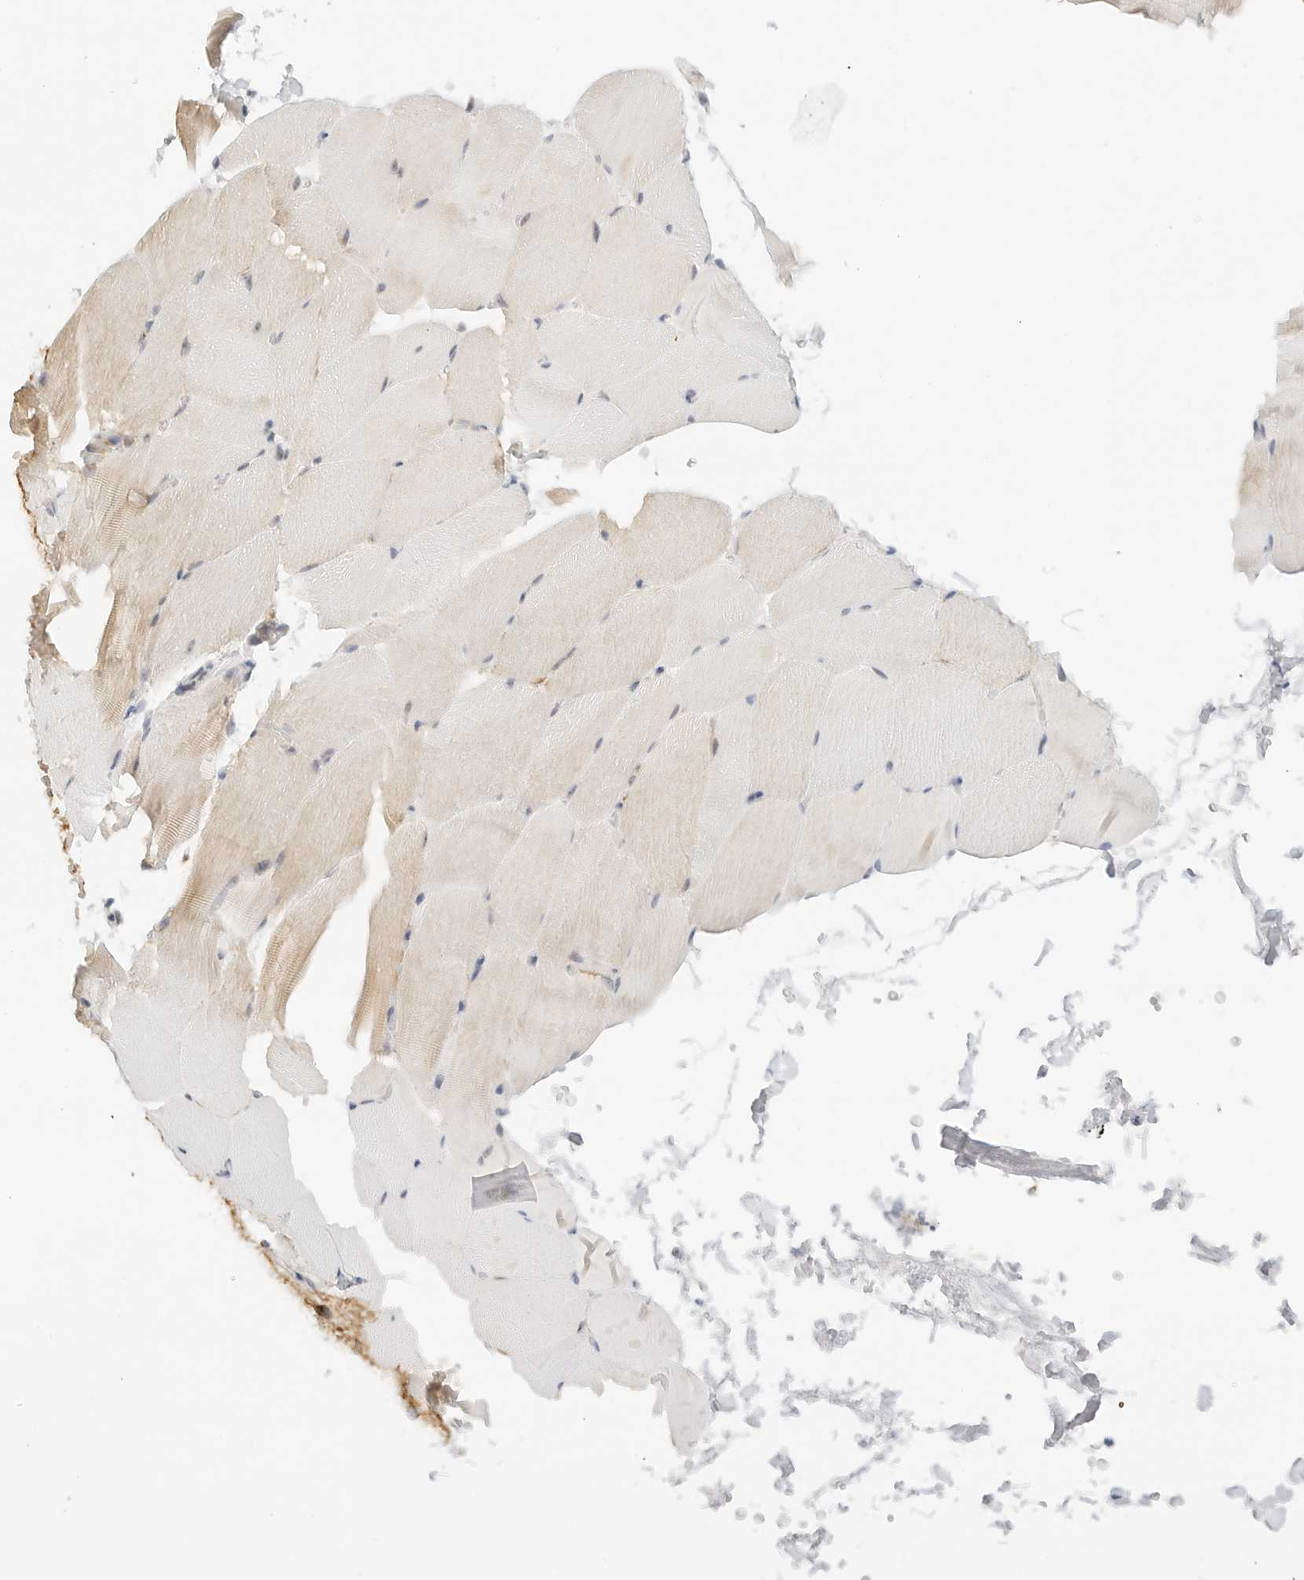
{"staining": {"intensity": "weak", "quantity": "<25%", "location": "cytoplasmic/membranous"}, "tissue": "skeletal muscle", "cell_type": "Myocytes", "image_type": "normal", "snomed": [{"axis": "morphology", "description": "Normal tissue, NOS"}, {"axis": "topography", "description": "Skeletal muscle"}, {"axis": "topography", "description": "Parathyroid gland"}], "caption": "DAB (3,3'-diaminobenzidine) immunohistochemical staining of benign skeletal muscle demonstrates no significant staining in myocytes.", "gene": "GORAB", "patient": {"sex": "female", "age": 37}}